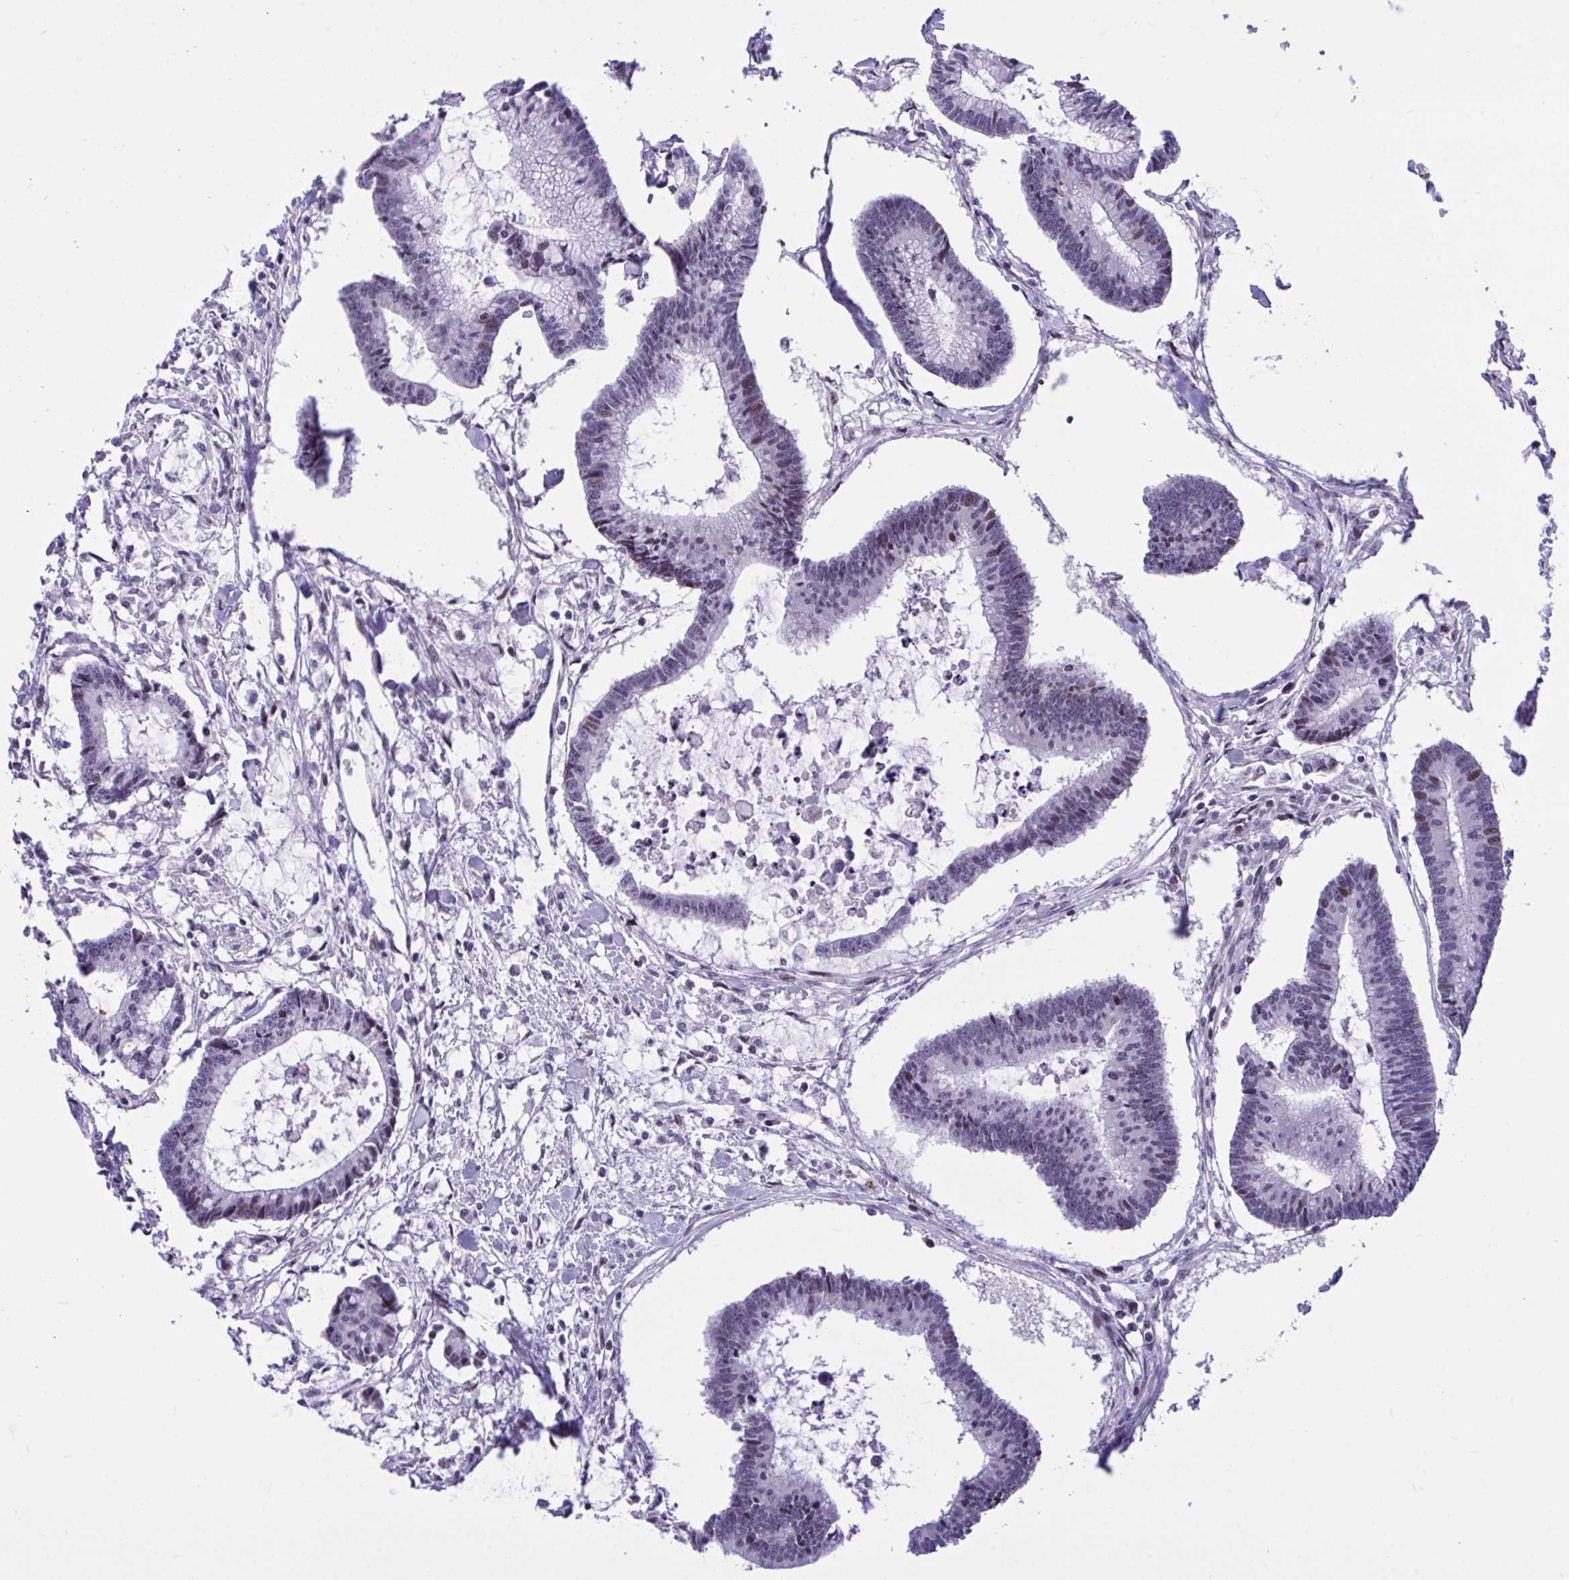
{"staining": {"intensity": "negative", "quantity": "none", "location": "none"}, "tissue": "colorectal cancer", "cell_type": "Tumor cells", "image_type": "cancer", "snomed": [{"axis": "morphology", "description": "Adenocarcinoma, NOS"}, {"axis": "topography", "description": "Colon"}], "caption": "Colorectal adenocarcinoma stained for a protein using immunohistochemistry shows no positivity tumor cells.", "gene": "ZFHX3", "patient": {"sex": "female", "age": 78}}